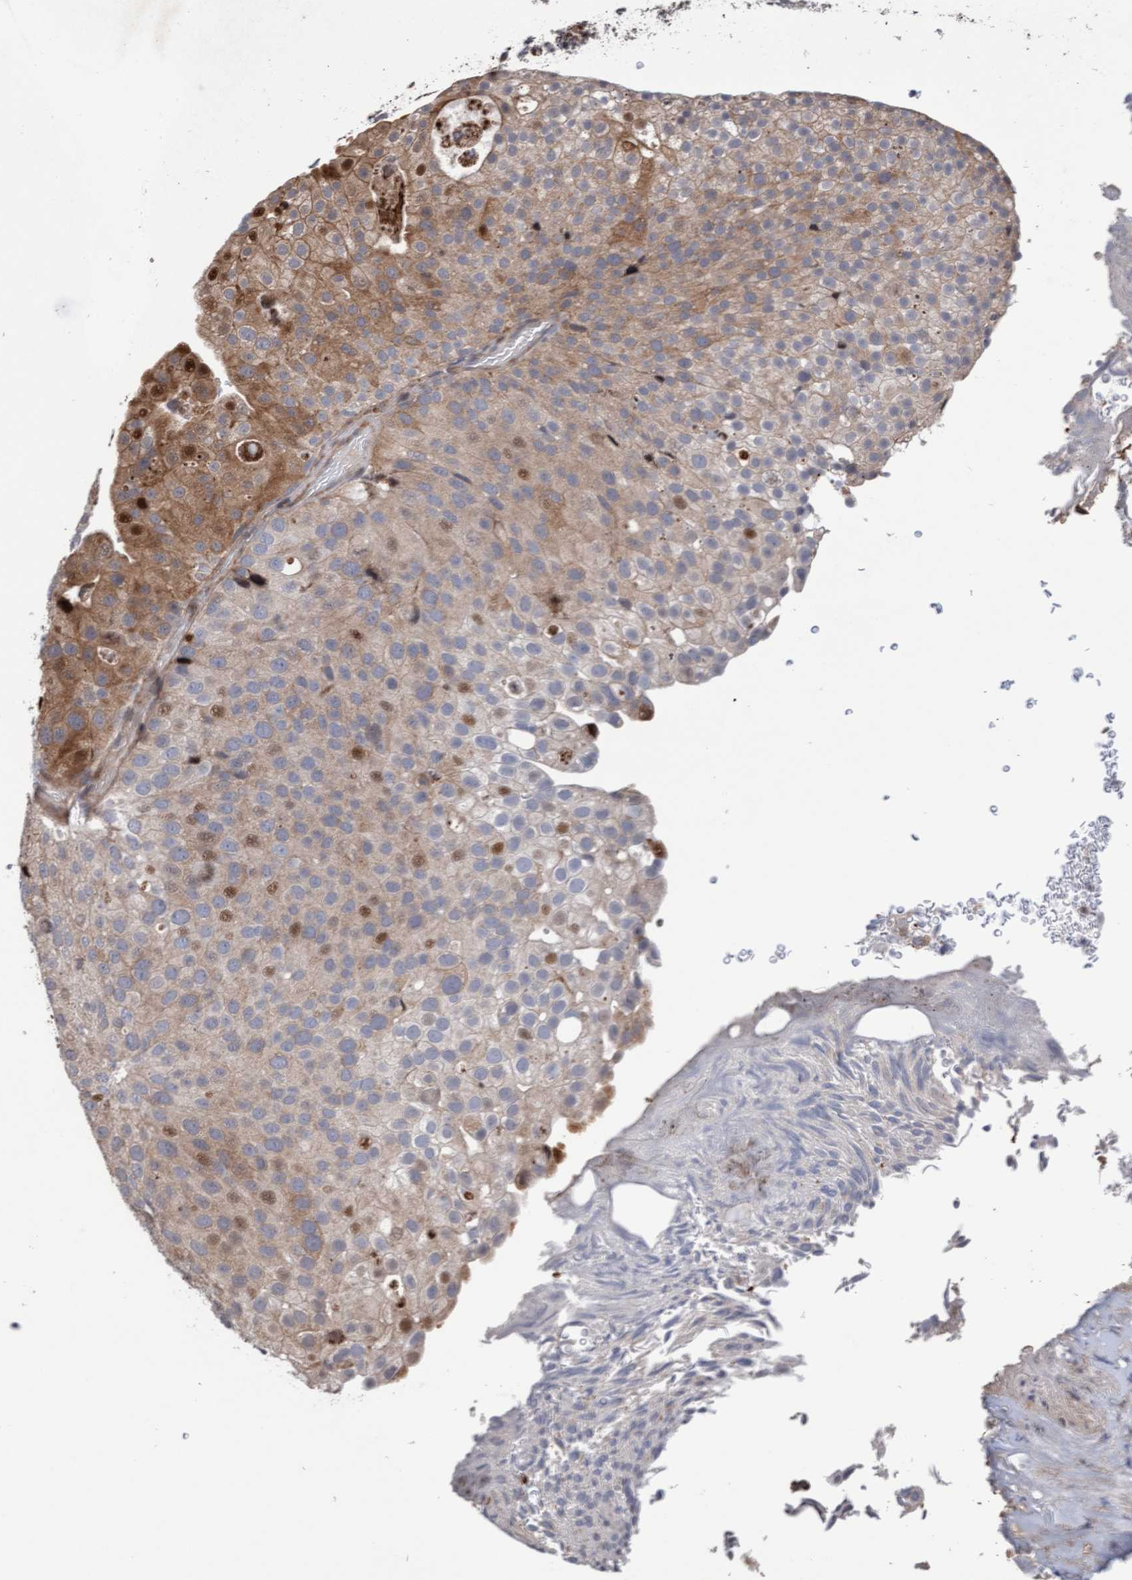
{"staining": {"intensity": "moderate", "quantity": ">75%", "location": "cytoplasmic/membranous"}, "tissue": "urothelial cancer", "cell_type": "Tumor cells", "image_type": "cancer", "snomed": [{"axis": "morphology", "description": "Urothelial carcinoma, Low grade"}, {"axis": "topography", "description": "Urinary bladder"}], "caption": "Low-grade urothelial carcinoma stained with a protein marker exhibits moderate staining in tumor cells.", "gene": "PECR", "patient": {"sex": "male", "age": 78}}